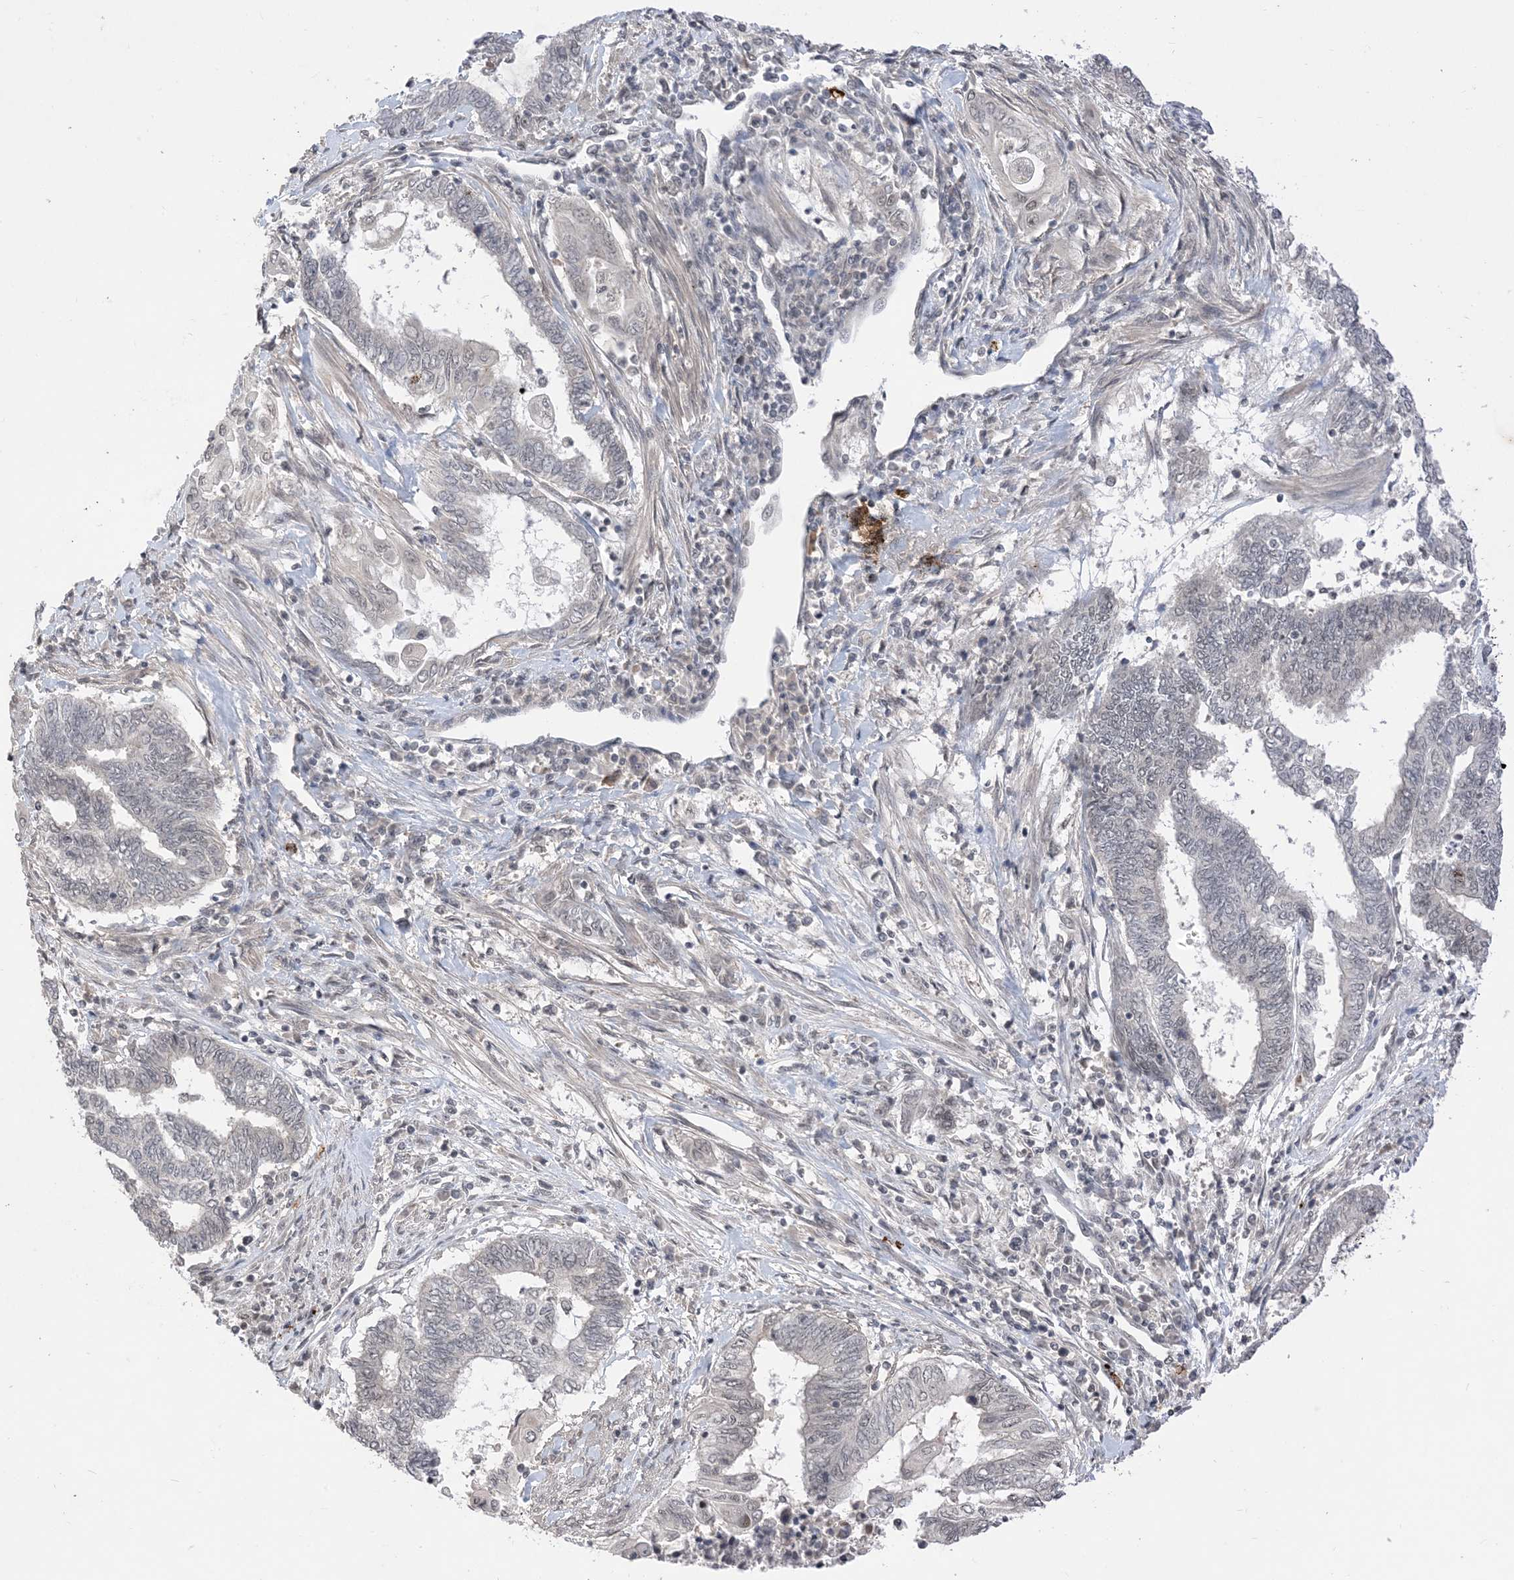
{"staining": {"intensity": "negative", "quantity": "none", "location": "none"}, "tissue": "endometrial cancer", "cell_type": "Tumor cells", "image_type": "cancer", "snomed": [{"axis": "morphology", "description": "Adenocarcinoma, NOS"}, {"axis": "topography", "description": "Uterus"}, {"axis": "topography", "description": "Endometrium"}], "caption": "Endometrial cancer was stained to show a protein in brown. There is no significant staining in tumor cells.", "gene": "RANBP9", "patient": {"sex": "female", "age": 70}}